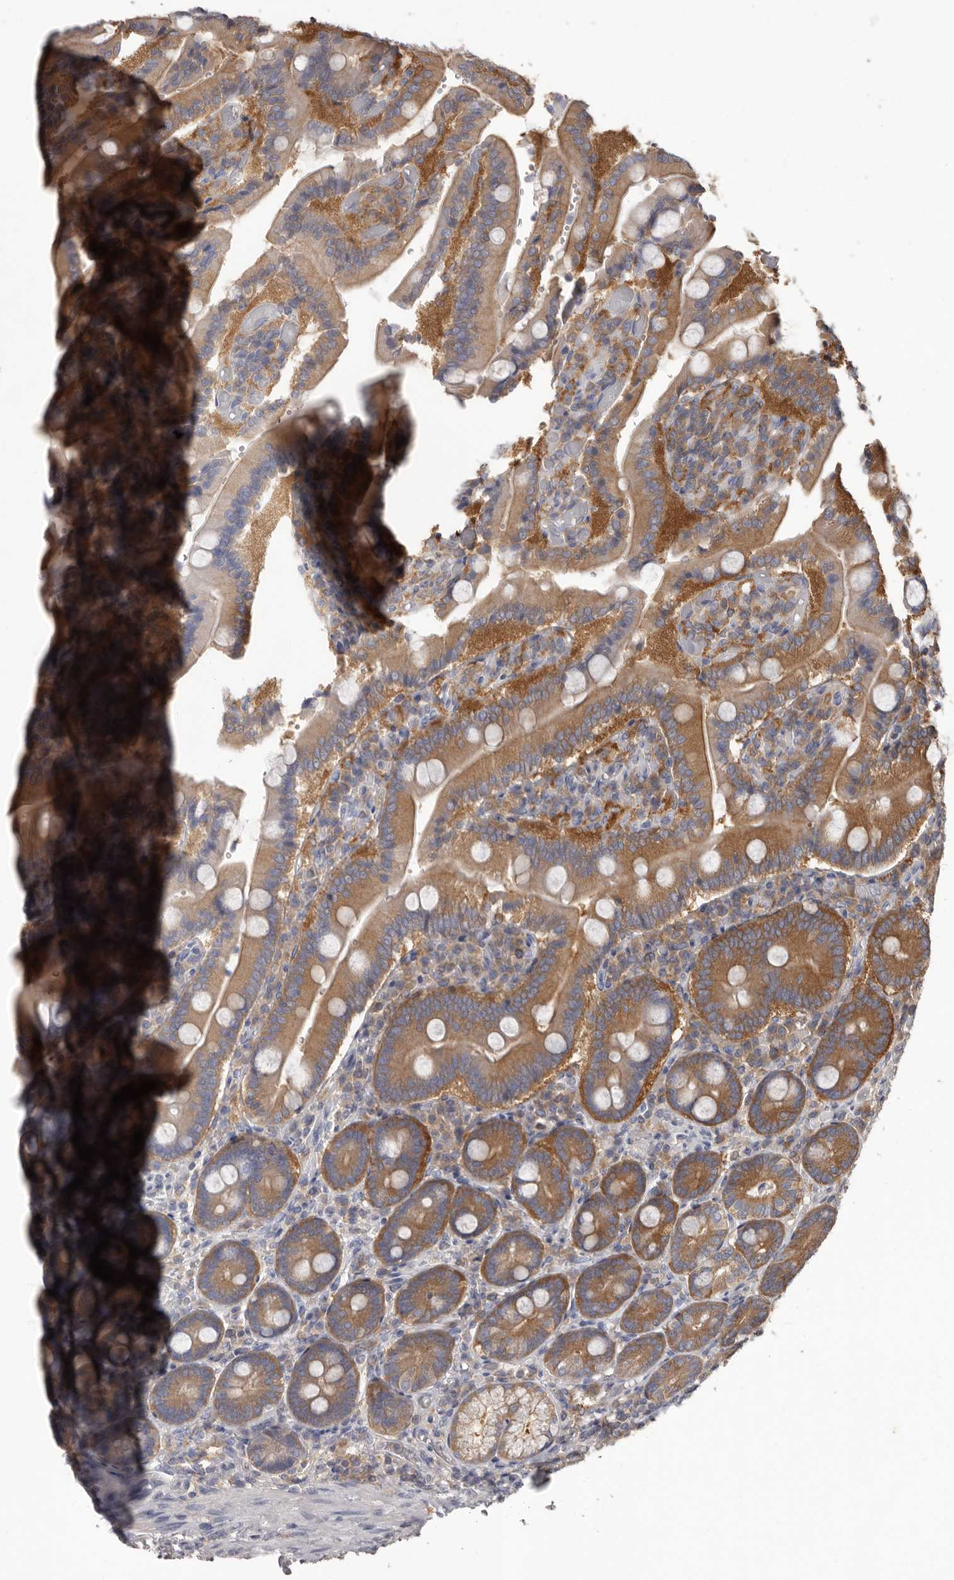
{"staining": {"intensity": "moderate", "quantity": ">75%", "location": "cytoplasmic/membranous"}, "tissue": "duodenum", "cell_type": "Glandular cells", "image_type": "normal", "snomed": [{"axis": "morphology", "description": "Normal tissue, NOS"}, {"axis": "topography", "description": "Duodenum"}], "caption": "The image exhibits immunohistochemical staining of normal duodenum. There is moderate cytoplasmic/membranous positivity is present in approximately >75% of glandular cells.", "gene": "APEH", "patient": {"sex": "female", "age": 62}}